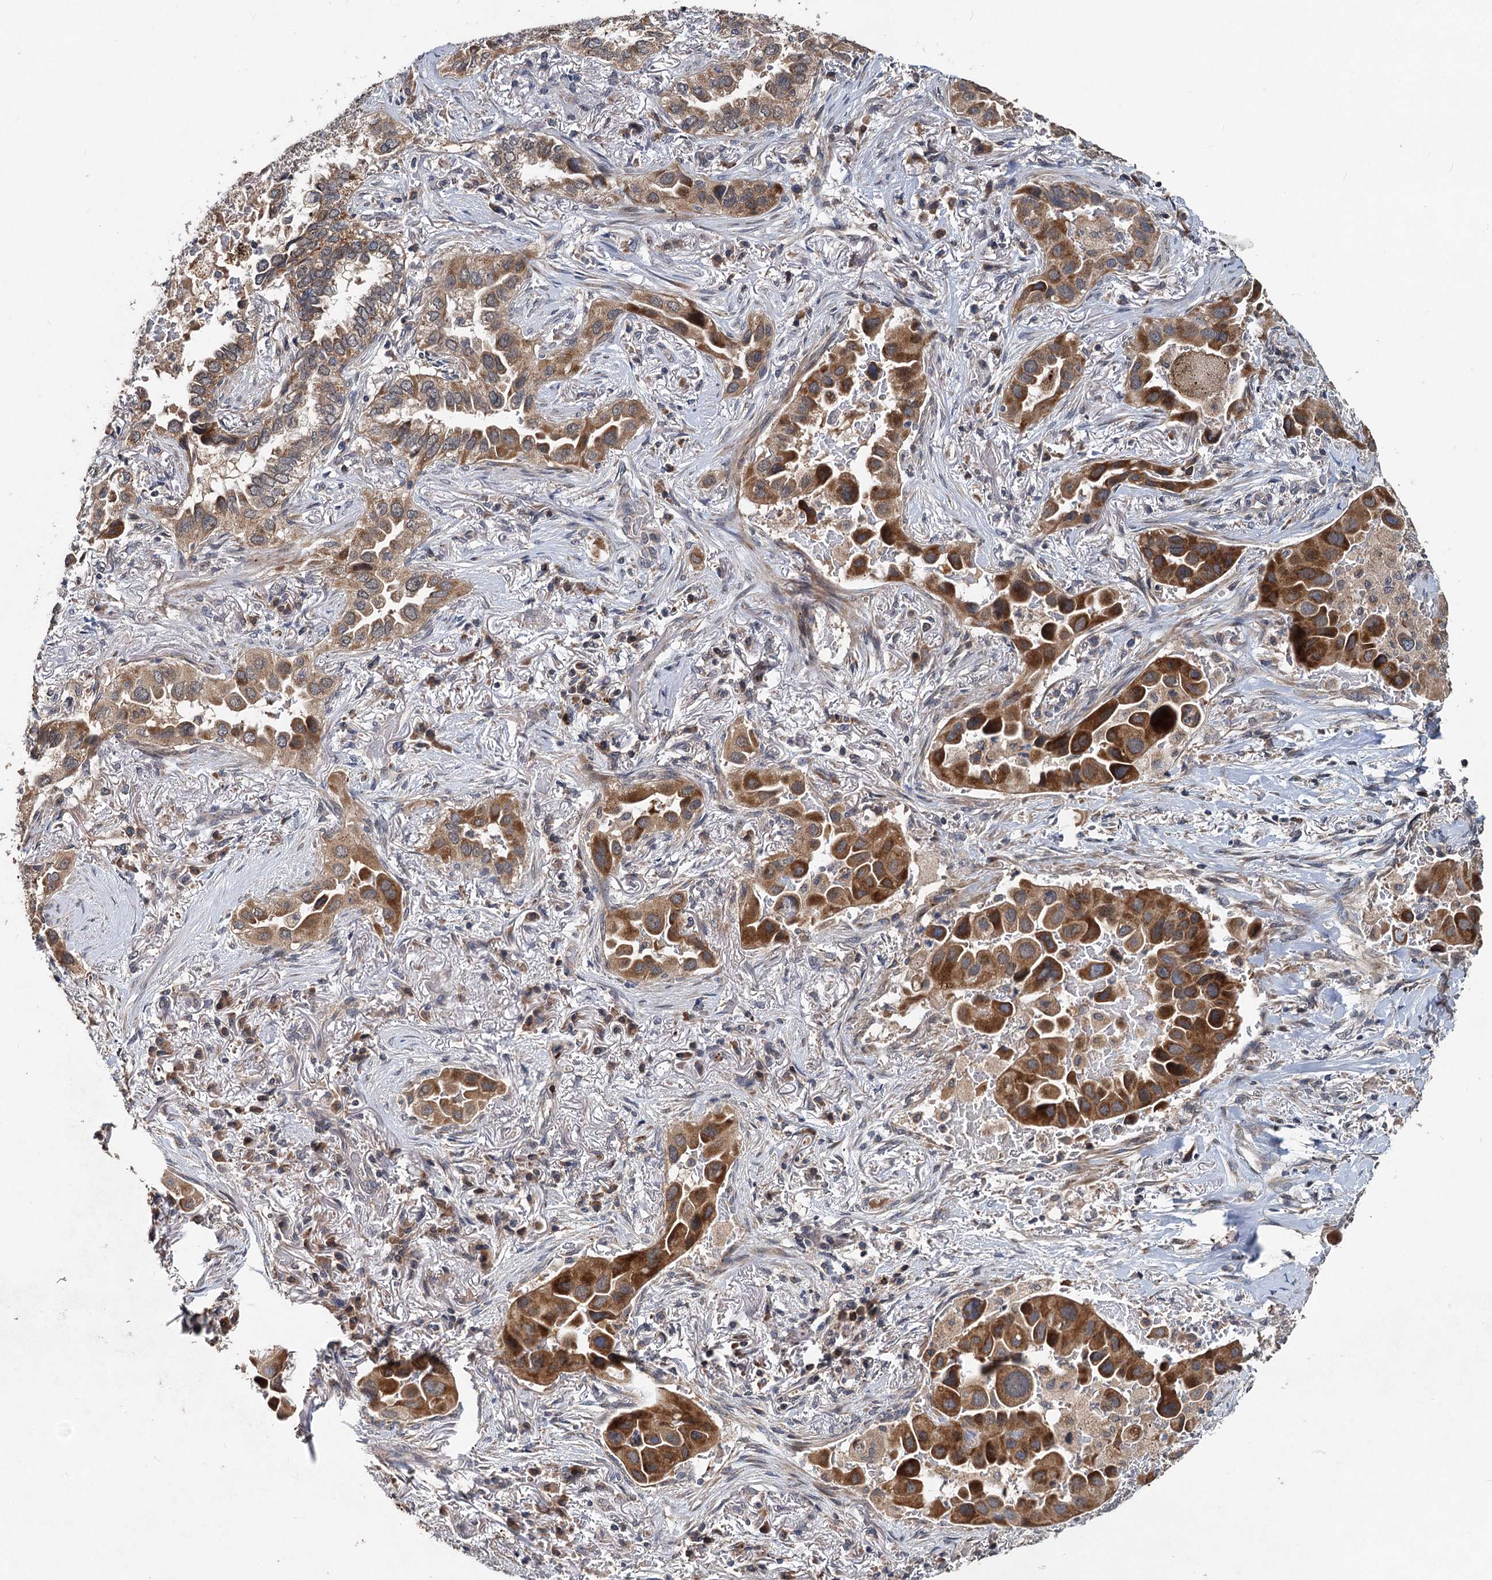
{"staining": {"intensity": "strong", "quantity": ">75%", "location": "cytoplasmic/membranous"}, "tissue": "lung cancer", "cell_type": "Tumor cells", "image_type": "cancer", "snomed": [{"axis": "morphology", "description": "Adenocarcinoma, NOS"}, {"axis": "topography", "description": "Lung"}], "caption": "Tumor cells show high levels of strong cytoplasmic/membranous staining in about >75% of cells in human lung cancer. The staining was performed using DAB (3,3'-diaminobenzidine), with brown indicating positive protein expression. Nuclei are stained blue with hematoxylin.", "gene": "OTUB1", "patient": {"sex": "female", "age": 76}}